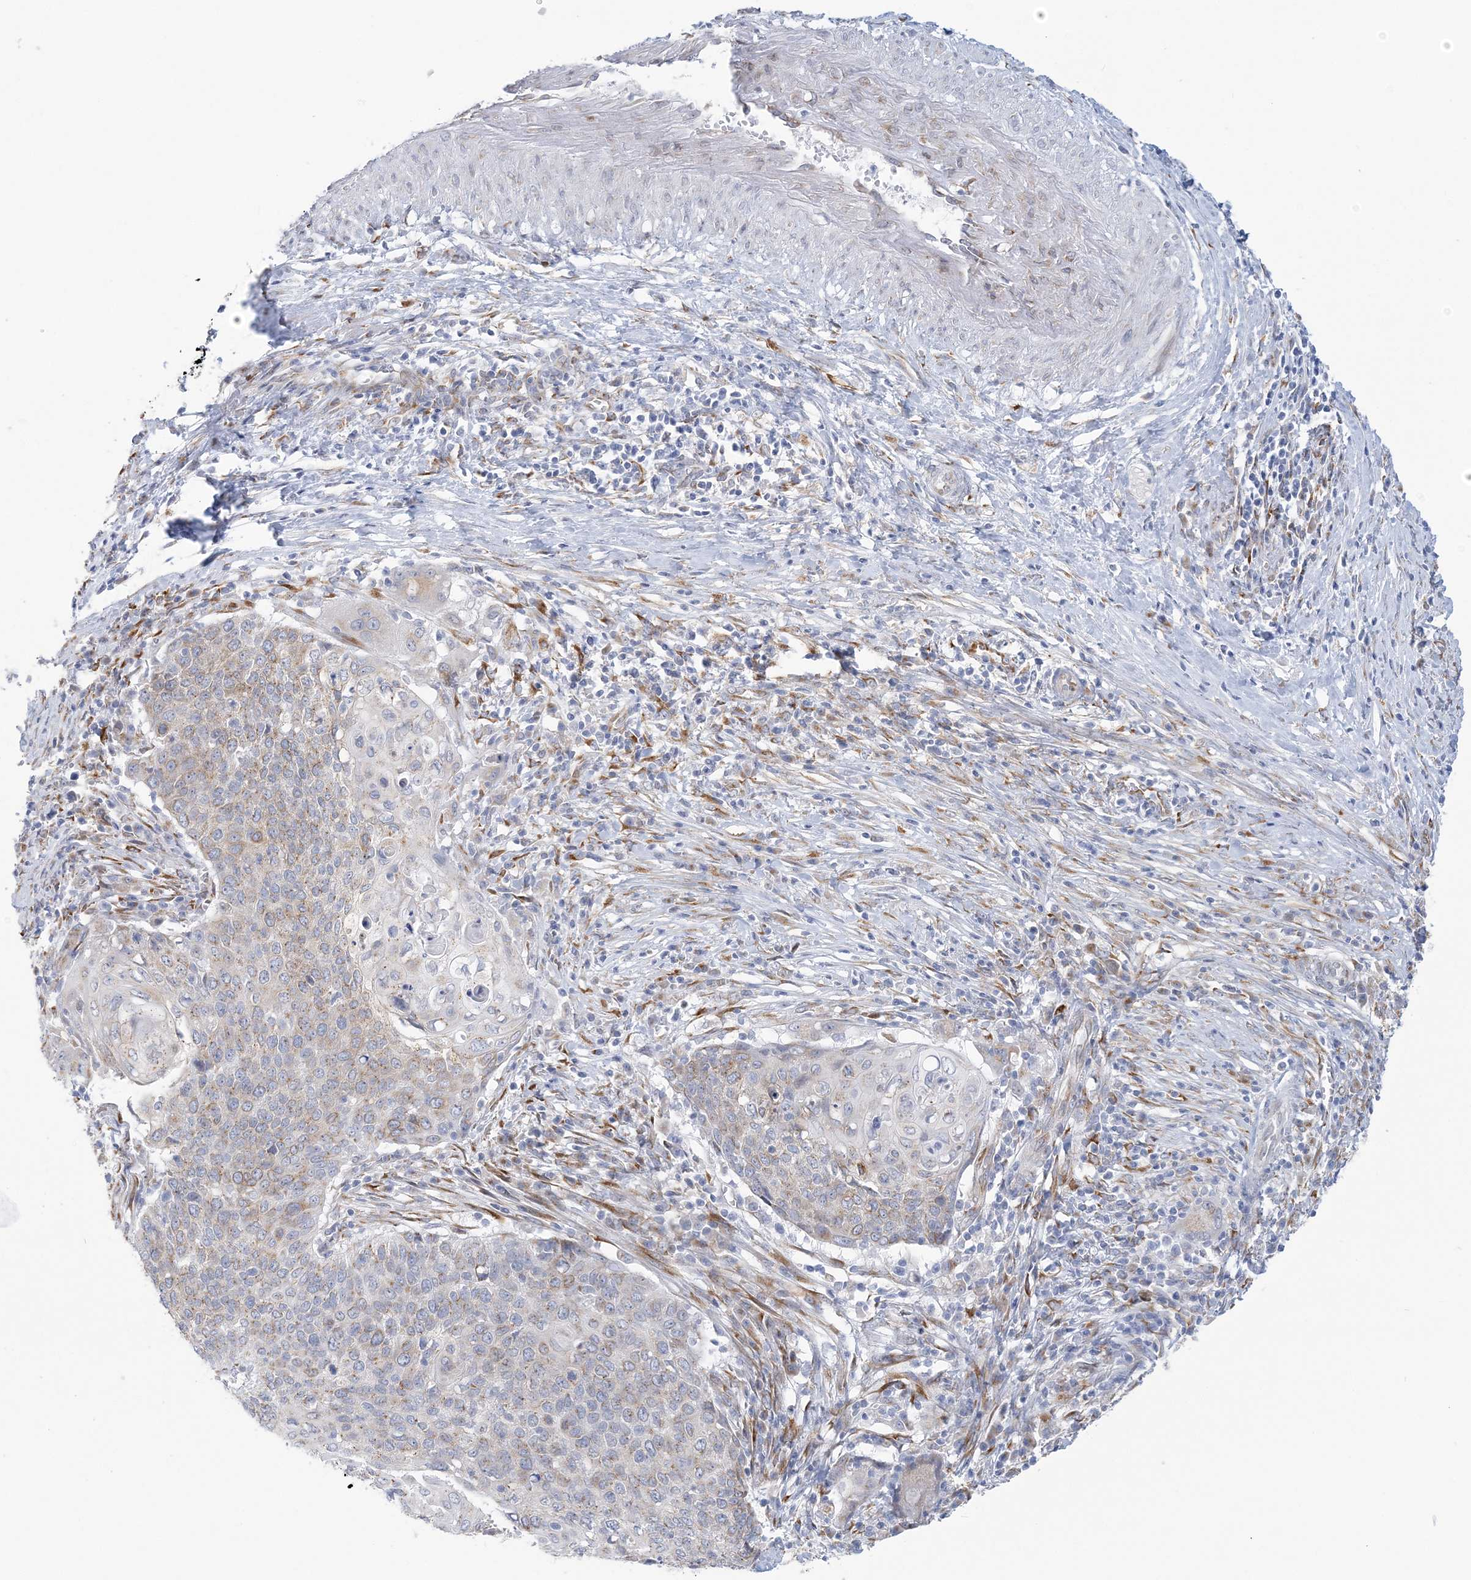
{"staining": {"intensity": "moderate", "quantity": "25%-75%", "location": "cytoplasmic/membranous"}, "tissue": "cervical cancer", "cell_type": "Tumor cells", "image_type": "cancer", "snomed": [{"axis": "morphology", "description": "Squamous cell carcinoma, NOS"}, {"axis": "topography", "description": "Cervix"}], "caption": "Cervical cancer was stained to show a protein in brown. There is medium levels of moderate cytoplasmic/membranous staining in about 25%-75% of tumor cells. The protein of interest is stained brown, and the nuclei are stained in blue (DAB IHC with brightfield microscopy, high magnification).", "gene": "PLEKHG4B", "patient": {"sex": "female", "age": 39}}